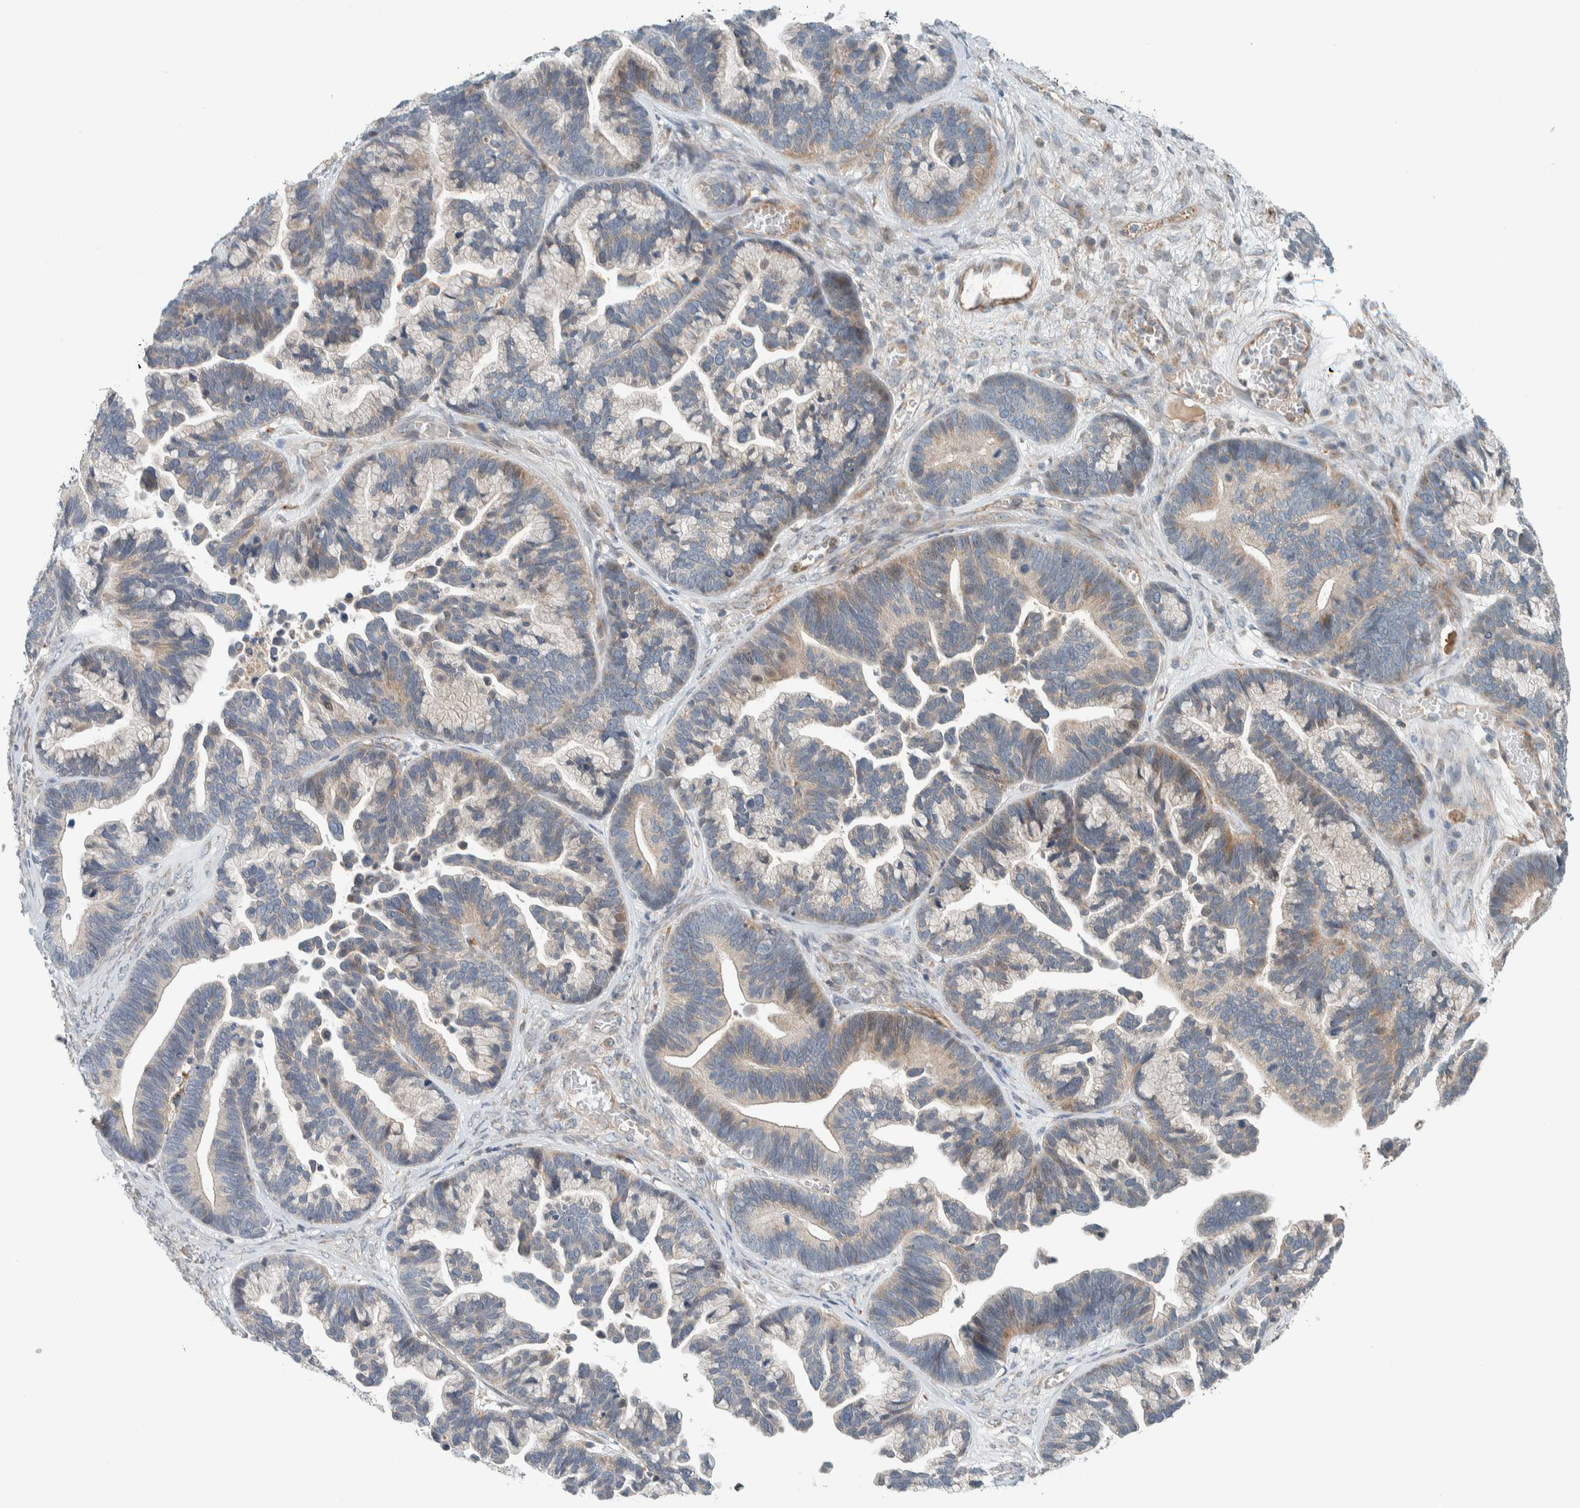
{"staining": {"intensity": "weak", "quantity": "<25%", "location": "cytoplasmic/membranous"}, "tissue": "ovarian cancer", "cell_type": "Tumor cells", "image_type": "cancer", "snomed": [{"axis": "morphology", "description": "Cystadenocarcinoma, serous, NOS"}, {"axis": "topography", "description": "Ovary"}], "caption": "High magnification brightfield microscopy of ovarian cancer (serous cystadenocarcinoma) stained with DAB (brown) and counterstained with hematoxylin (blue): tumor cells show no significant expression.", "gene": "SLFN12L", "patient": {"sex": "female", "age": 56}}